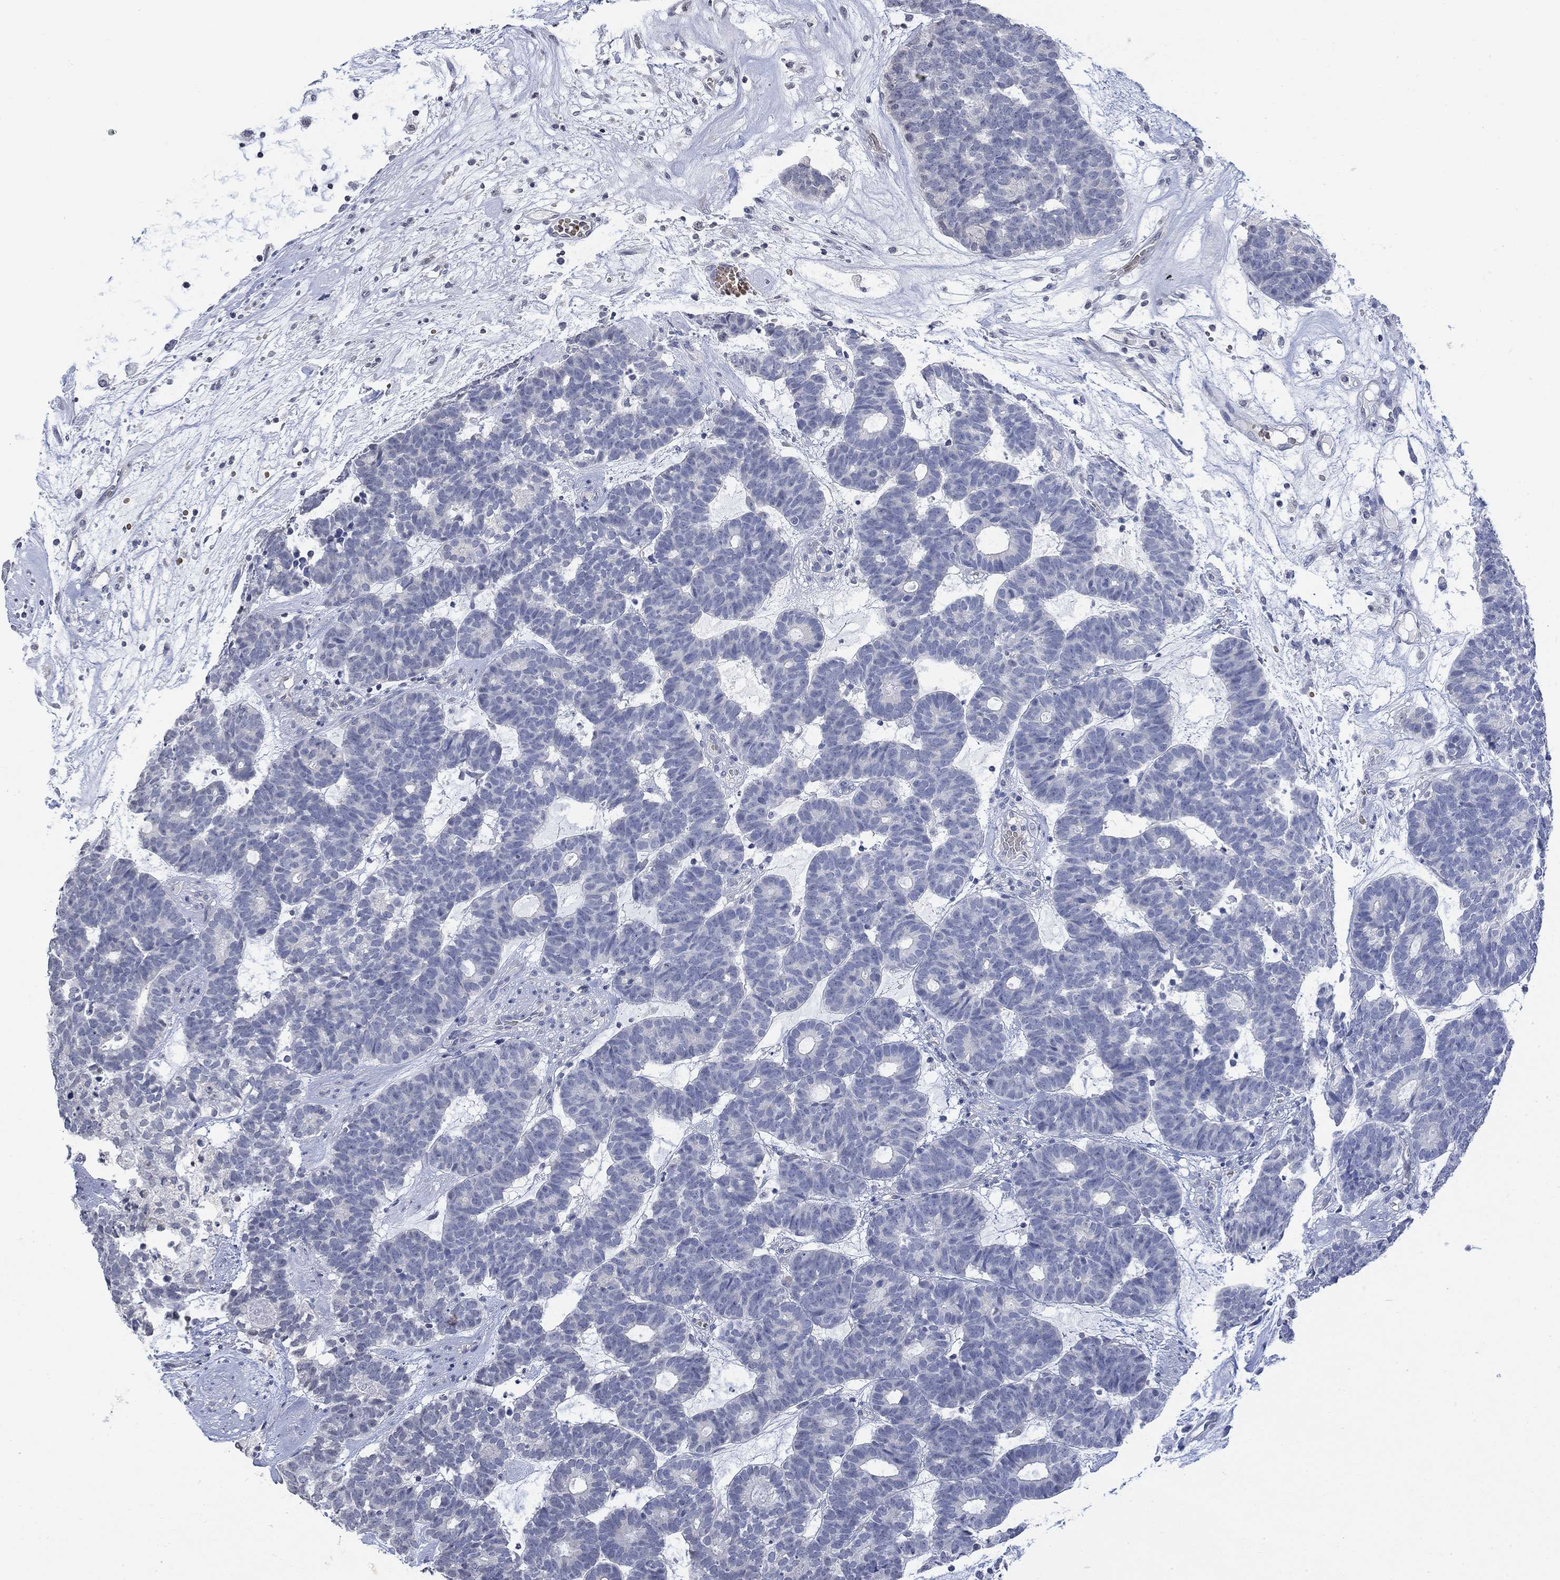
{"staining": {"intensity": "negative", "quantity": "none", "location": "none"}, "tissue": "head and neck cancer", "cell_type": "Tumor cells", "image_type": "cancer", "snomed": [{"axis": "morphology", "description": "Adenocarcinoma, NOS"}, {"axis": "topography", "description": "Head-Neck"}], "caption": "This is a image of immunohistochemistry staining of head and neck cancer (adenocarcinoma), which shows no positivity in tumor cells.", "gene": "TMEM255A", "patient": {"sex": "female", "age": 81}}